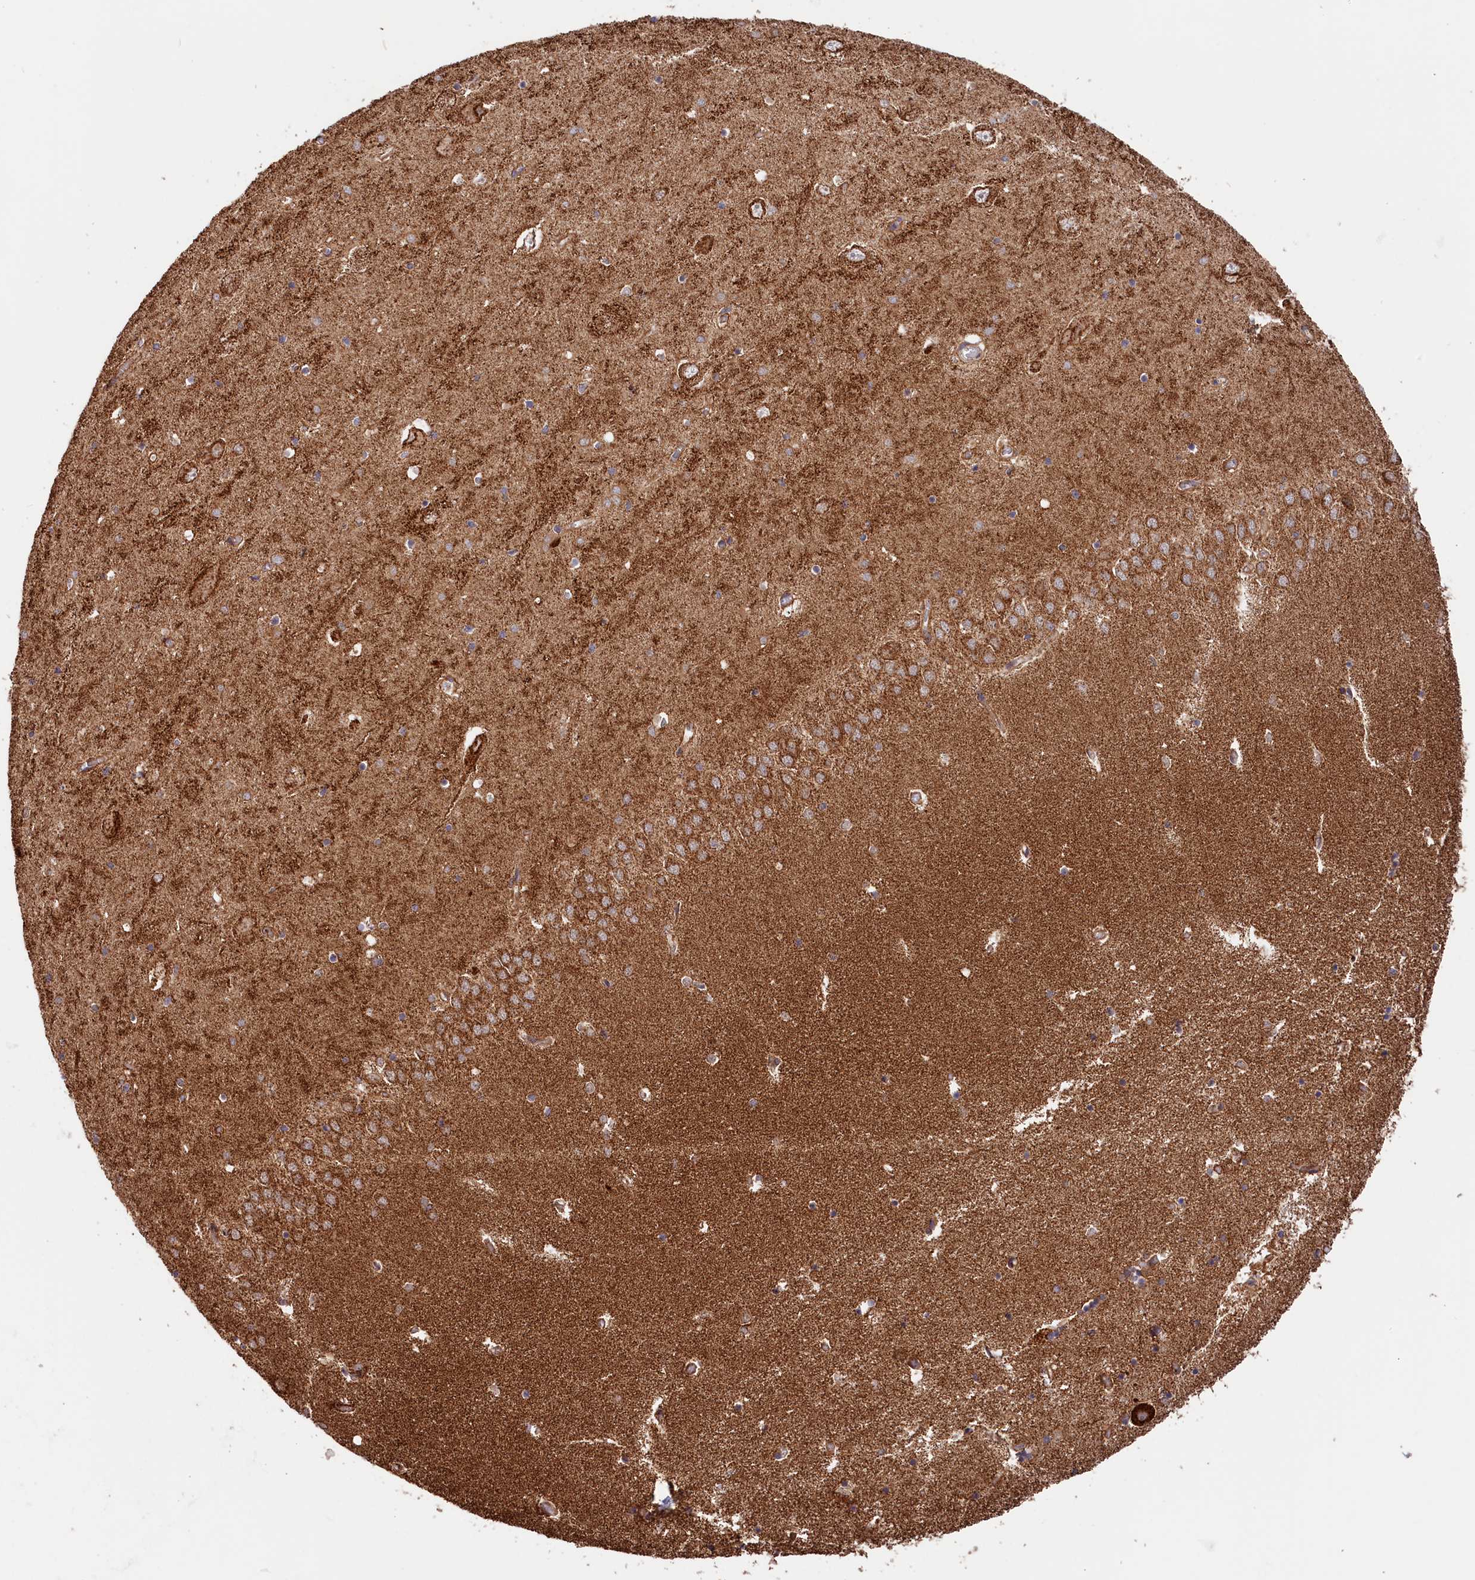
{"staining": {"intensity": "moderate", "quantity": "<25%", "location": "cytoplasmic/membranous"}, "tissue": "hippocampus", "cell_type": "Glial cells", "image_type": "normal", "snomed": [{"axis": "morphology", "description": "Normal tissue, NOS"}, {"axis": "topography", "description": "Hippocampus"}], "caption": "Brown immunohistochemical staining in benign hippocampus shows moderate cytoplasmic/membranous expression in about <25% of glial cells.", "gene": "MACROD1", "patient": {"sex": "male", "age": 70}}